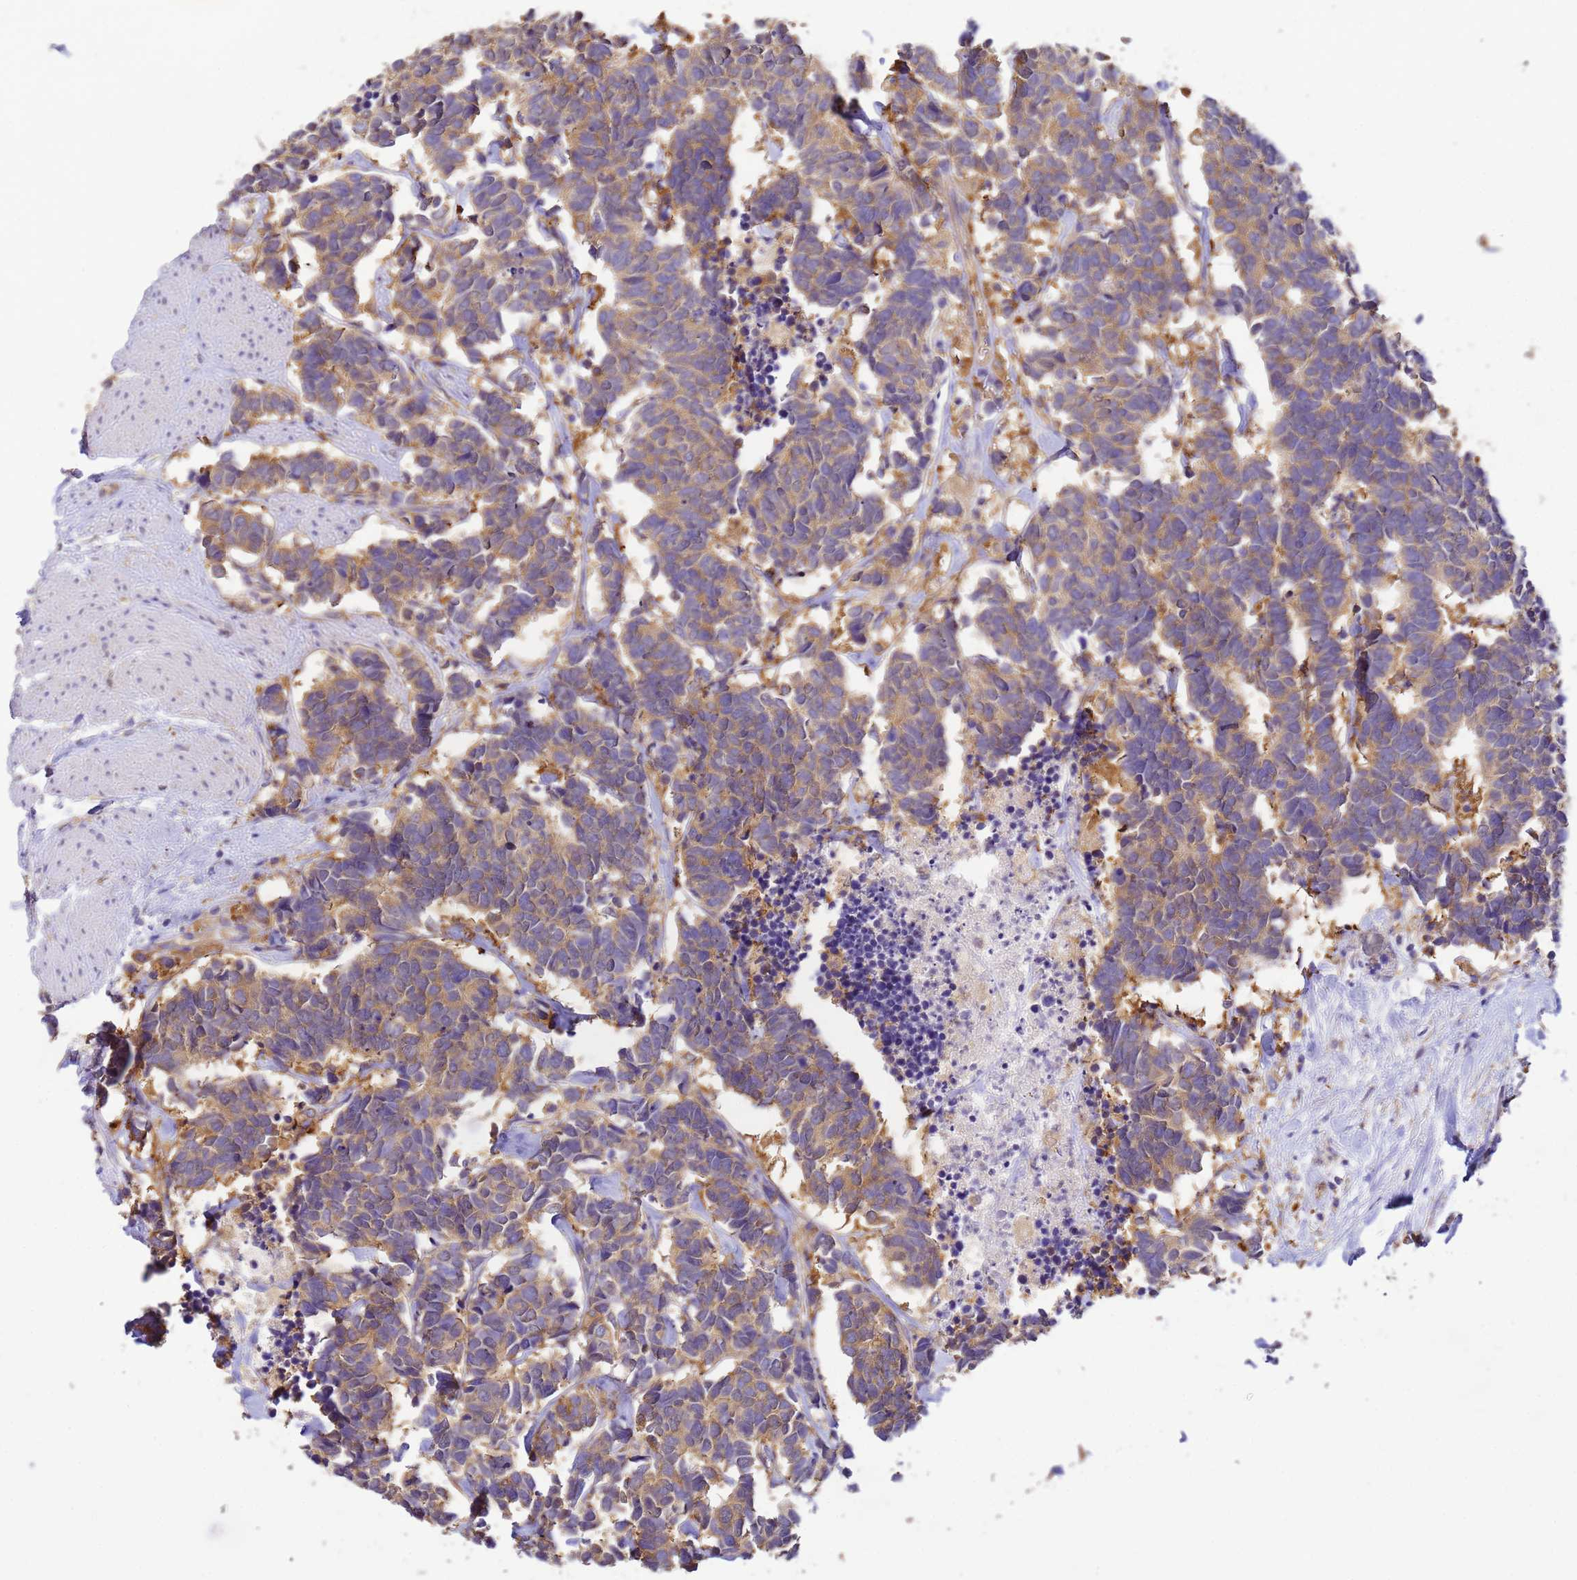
{"staining": {"intensity": "moderate", "quantity": ">75%", "location": "cytoplasmic/membranous"}, "tissue": "carcinoid", "cell_type": "Tumor cells", "image_type": "cancer", "snomed": [{"axis": "morphology", "description": "Carcinoma, NOS"}, {"axis": "morphology", "description": "Carcinoid, malignant, NOS"}, {"axis": "topography", "description": "Urinary bladder"}], "caption": "Protein staining of malignant carcinoid tissue exhibits moderate cytoplasmic/membranous expression in about >75% of tumor cells.", "gene": "NARS1", "patient": {"sex": "male", "age": 57}}